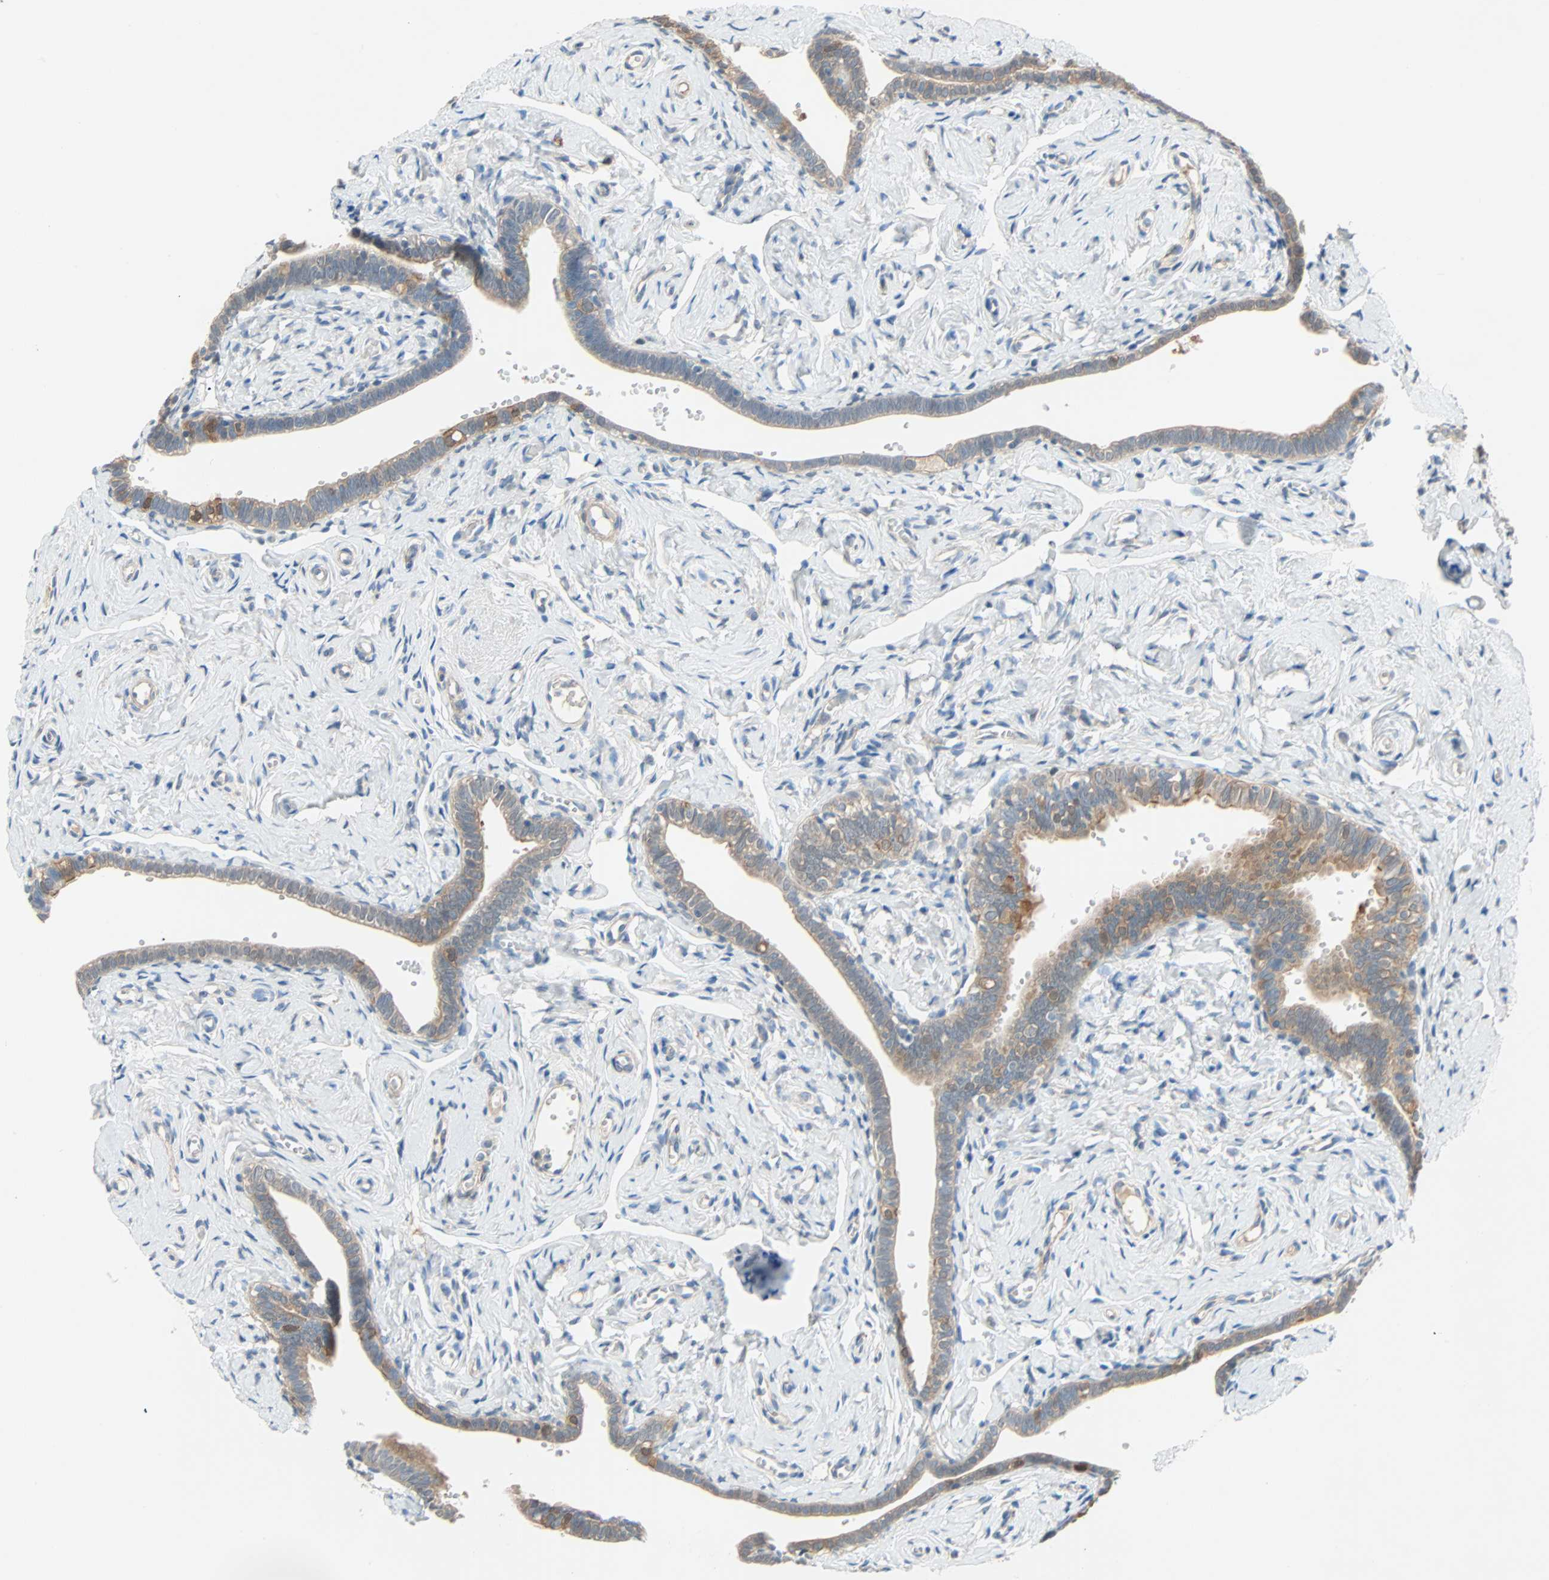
{"staining": {"intensity": "strong", "quantity": ">75%", "location": "cytoplasmic/membranous"}, "tissue": "fallopian tube", "cell_type": "Glandular cells", "image_type": "normal", "snomed": [{"axis": "morphology", "description": "Normal tissue, NOS"}, {"axis": "topography", "description": "Fallopian tube"}], "caption": "Human fallopian tube stained with a brown dye reveals strong cytoplasmic/membranous positive positivity in approximately >75% of glandular cells.", "gene": "TNFRSF12A", "patient": {"sex": "female", "age": 71}}